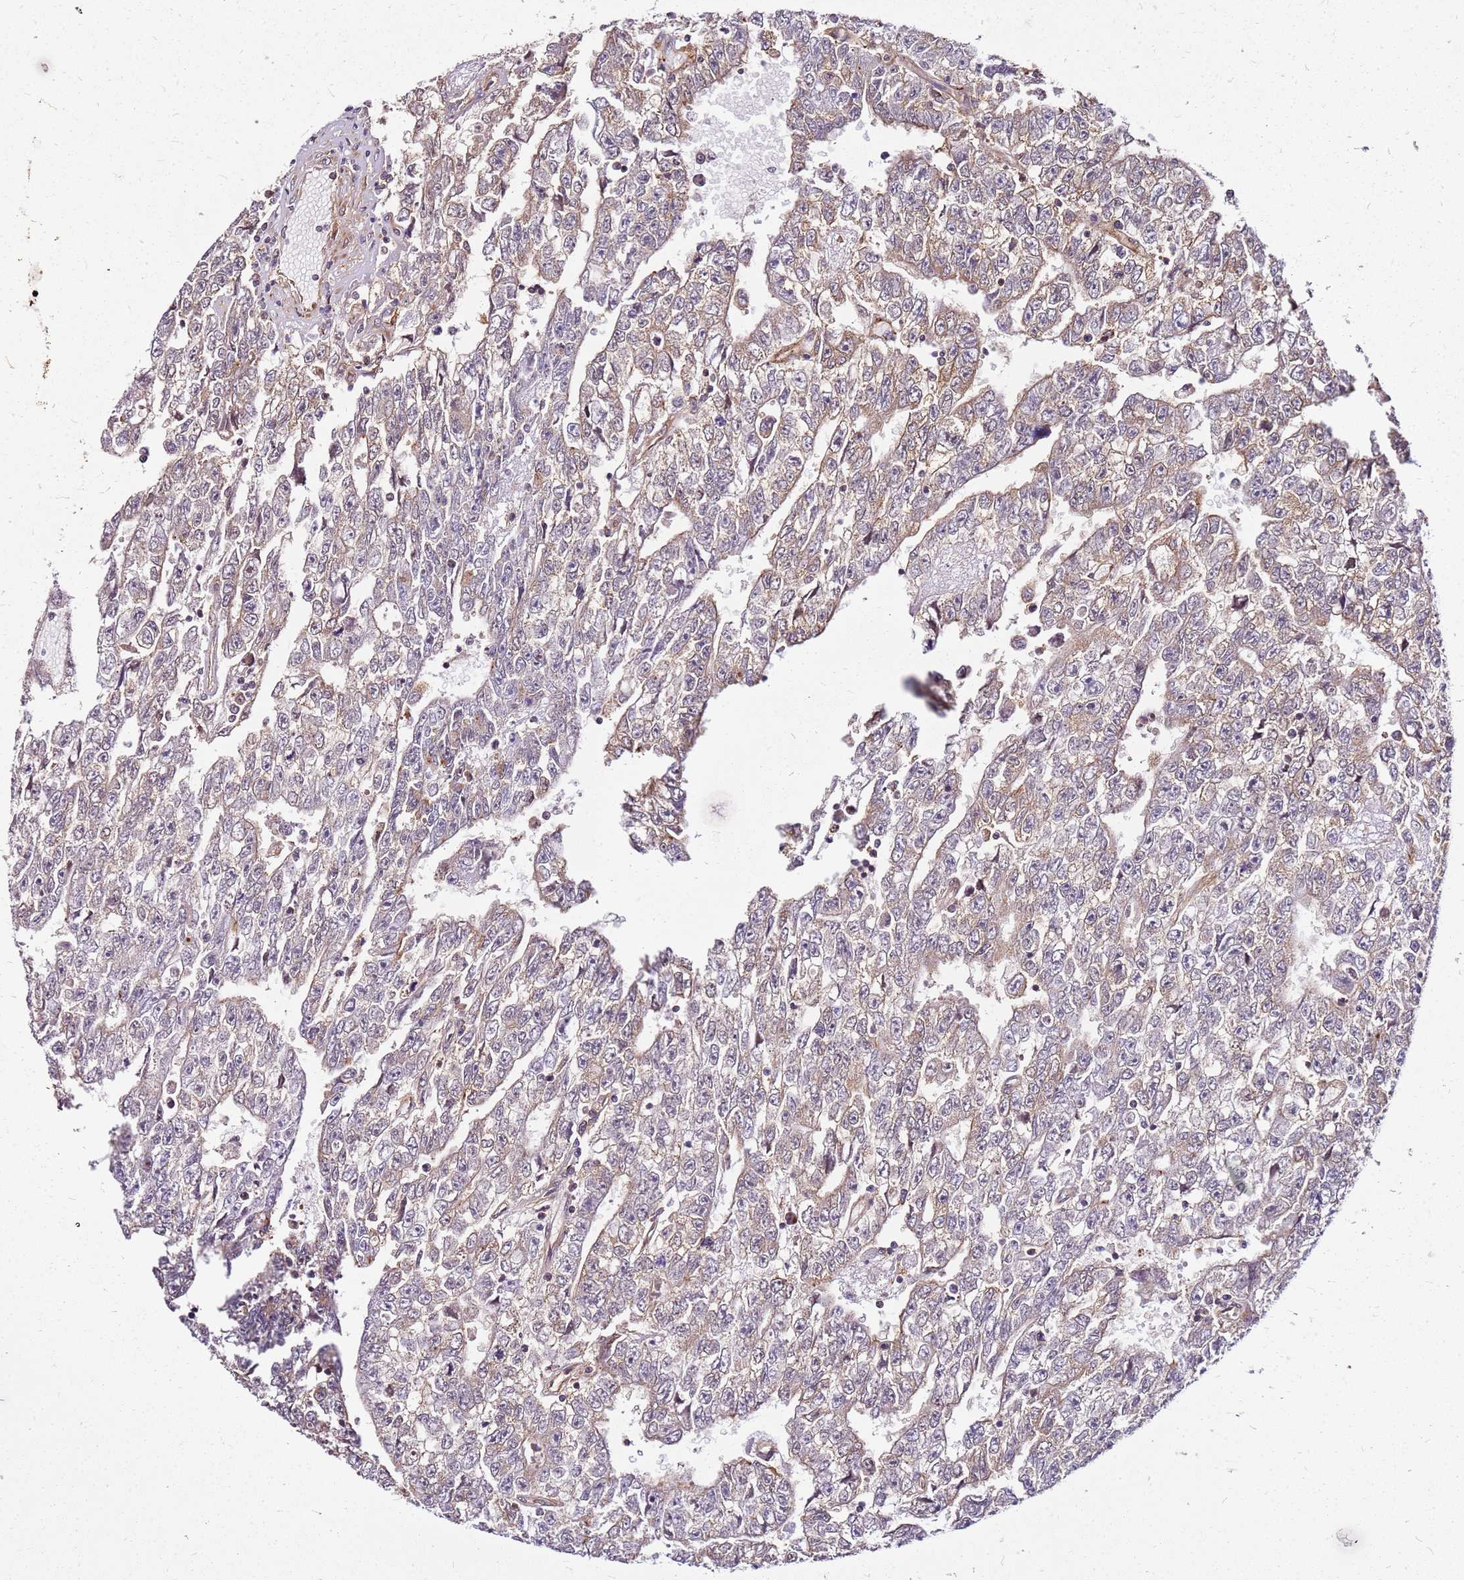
{"staining": {"intensity": "moderate", "quantity": "25%-75%", "location": "cytoplasmic/membranous"}, "tissue": "testis cancer", "cell_type": "Tumor cells", "image_type": "cancer", "snomed": [{"axis": "morphology", "description": "Carcinoma, Embryonal, NOS"}, {"axis": "topography", "description": "Testis"}], "caption": "The immunohistochemical stain labels moderate cytoplasmic/membranous expression in tumor cells of testis cancer tissue. The staining was performed using DAB (3,3'-diaminobenzidine), with brown indicating positive protein expression. Nuclei are stained blue with hematoxylin.", "gene": "PIH1D1", "patient": {"sex": "male", "age": 25}}